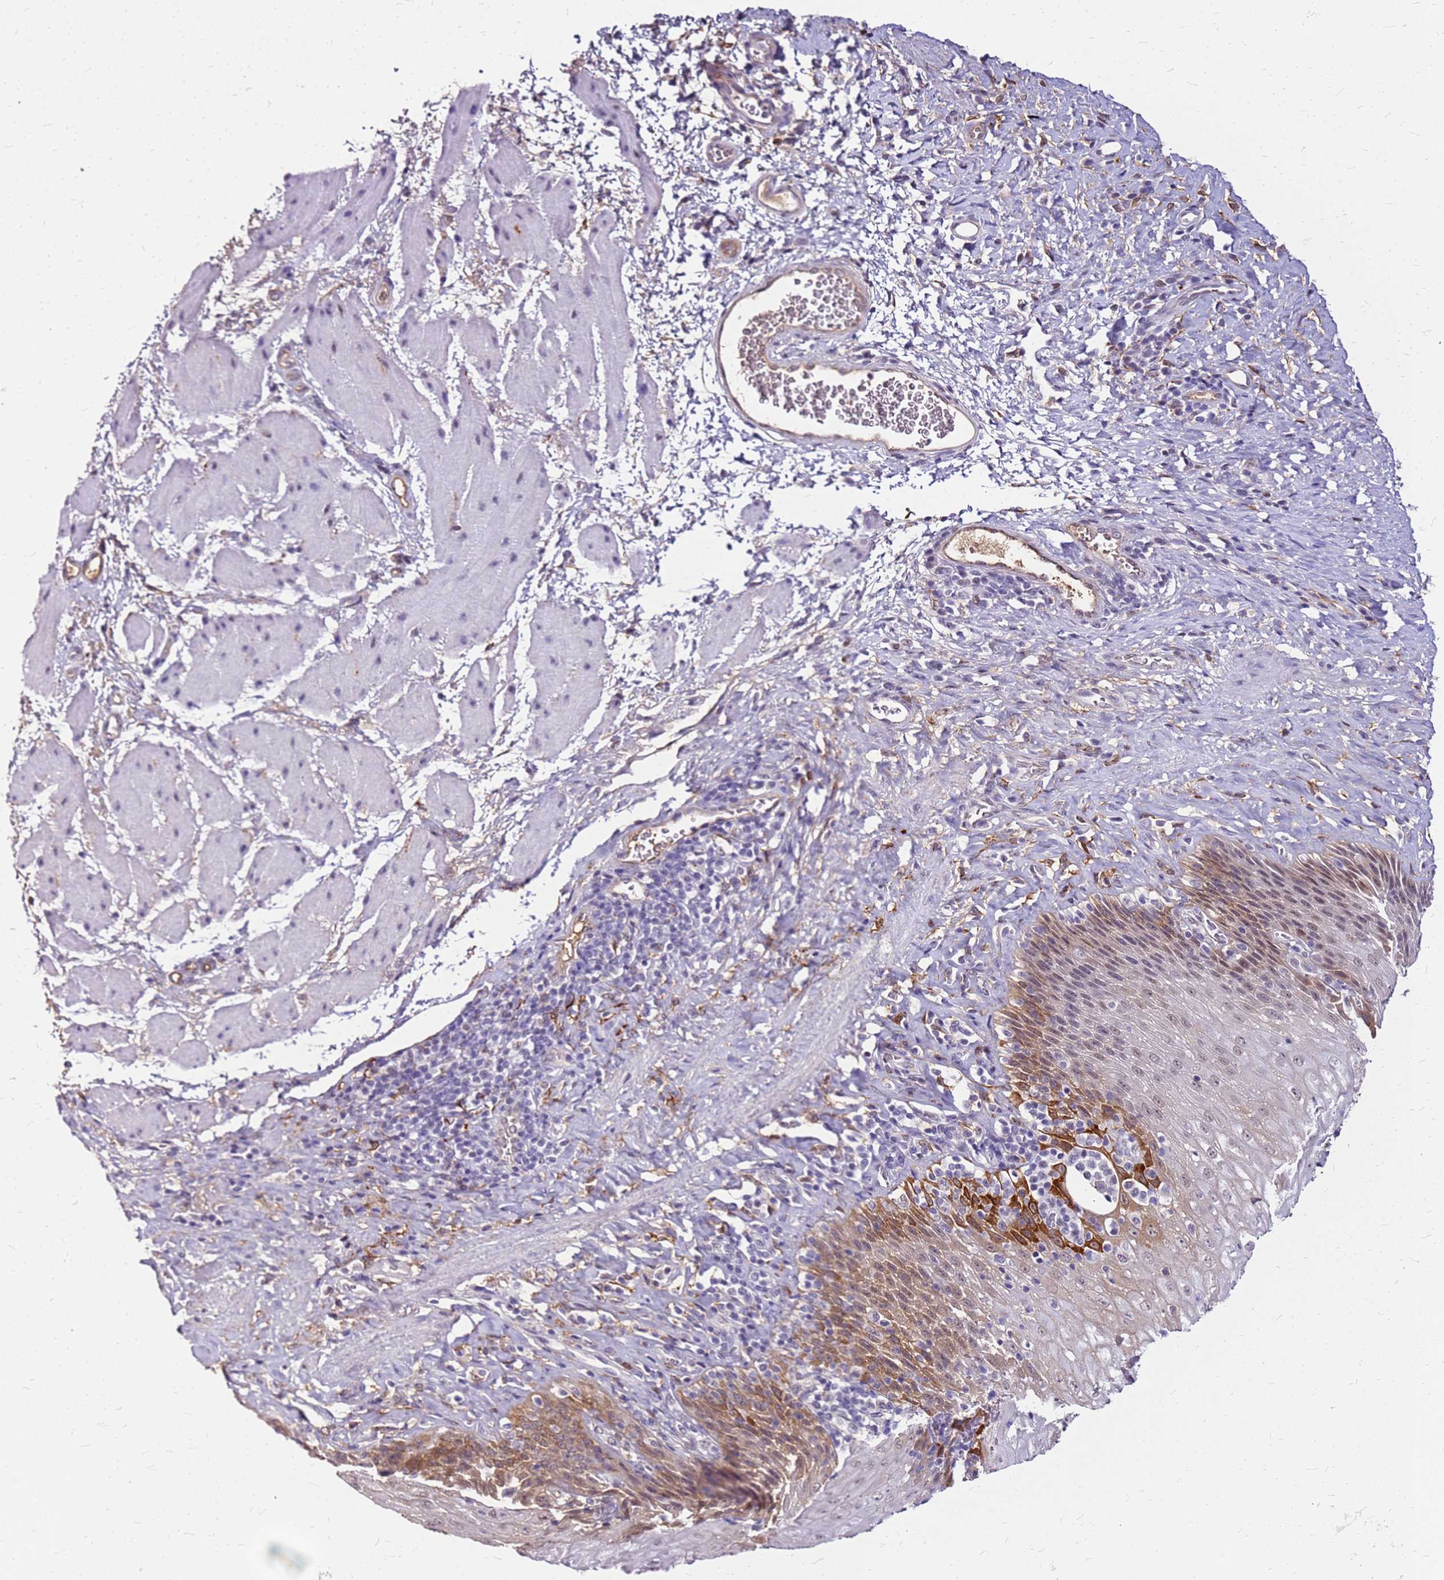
{"staining": {"intensity": "moderate", "quantity": "<25%", "location": "cytoplasmic/membranous,nuclear"}, "tissue": "esophagus", "cell_type": "Squamous epithelial cells", "image_type": "normal", "snomed": [{"axis": "morphology", "description": "Normal tissue, NOS"}, {"axis": "topography", "description": "Esophagus"}], "caption": "A histopathology image of human esophagus stained for a protein reveals moderate cytoplasmic/membranous,nuclear brown staining in squamous epithelial cells.", "gene": "ALDH1A3", "patient": {"sex": "female", "age": 61}}